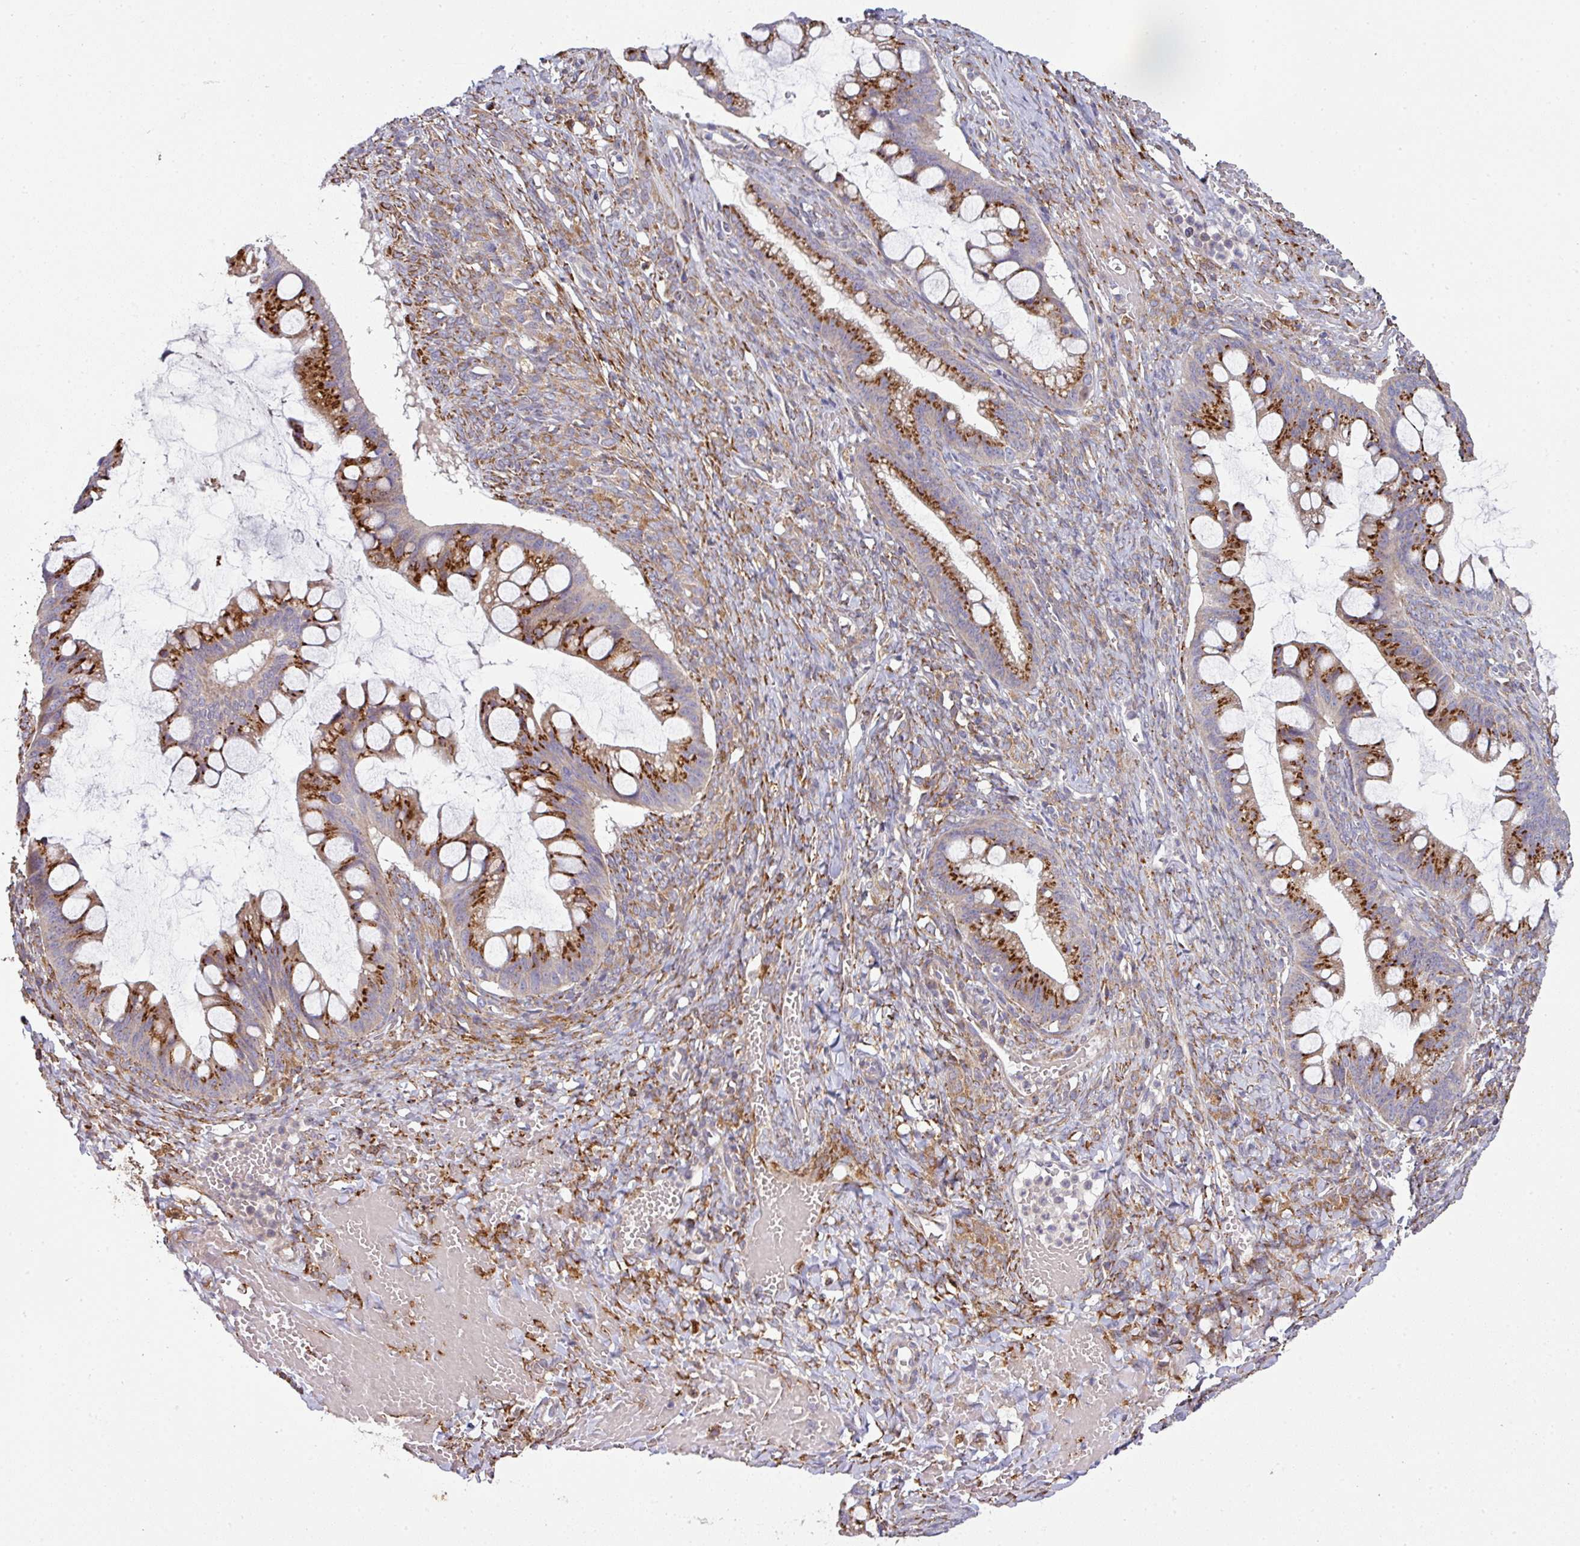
{"staining": {"intensity": "strong", "quantity": ">75%", "location": "cytoplasmic/membranous"}, "tissue": "ovarian cancer", "cell_type": "Tumor cells", "image_type": "cancer", "snomed": [{"axis": "morphology", "description": "Cystadenocarcinoma, mucinous, NOS"}, {"axis": "topography", "description": "Ovary"}], "caption": "A high-resolution image shows IHC staining of mucinous cystadenocarcinoma (ovarian), which demonstrates strong cytoplasmic/membranous staining in about >75% of tumor cells.", "gene": "ZNF268", "patient": {"sex": "female", "age": 73}}